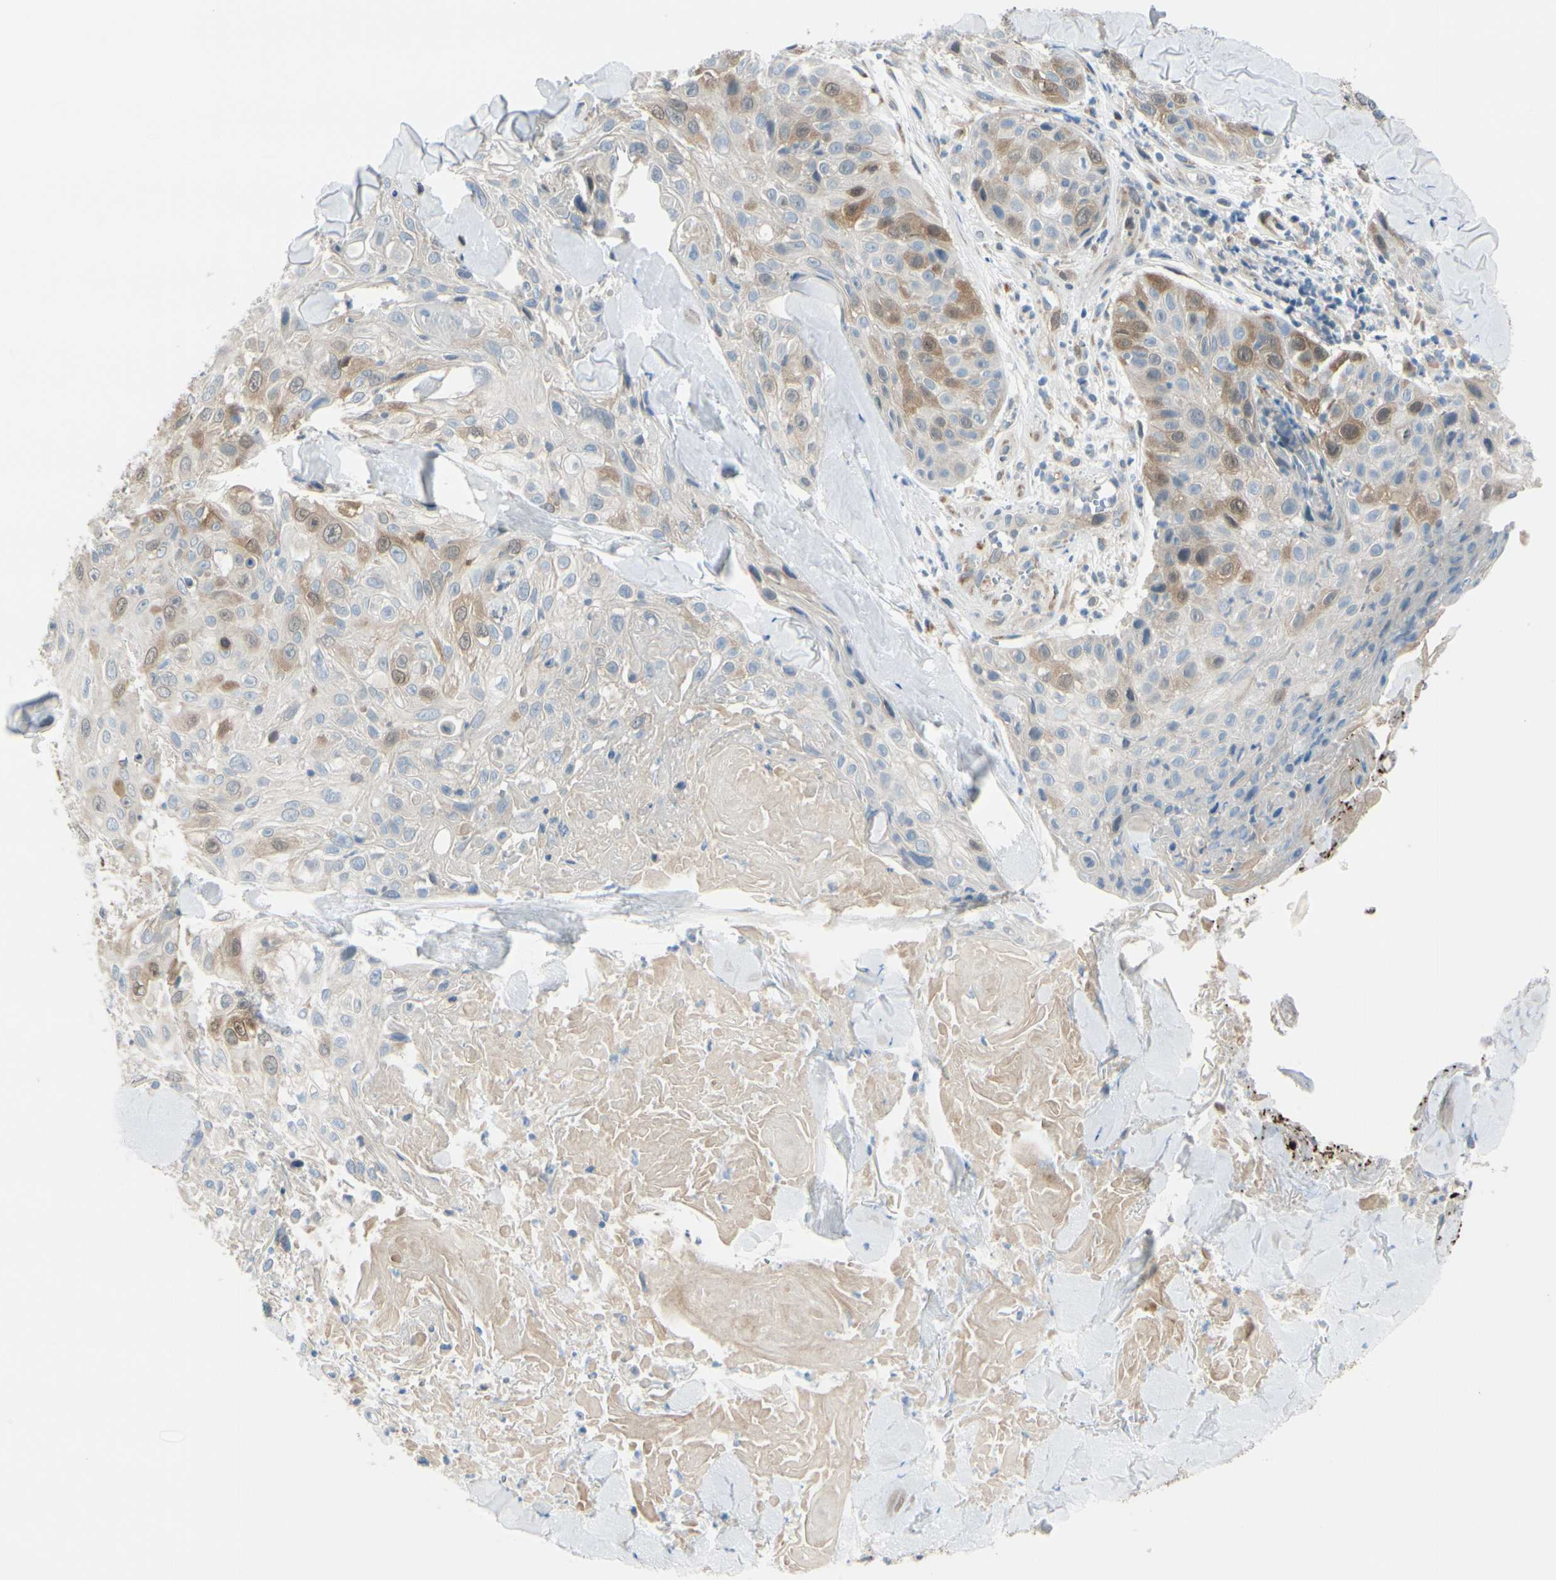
{"staining": {"intensity": "moderate", "quantity": "<25%", "location": "cytoplasmic/membranous"}, "tissue": "skin cancer", "cell_type": "Tumor cells", "image_type": "cancer", "snomed": [{"axis": "morphology", "description": "Squamous cell carcinoma, NOS"}, {"axis": "topography", "description": "Skin"}], "caption": "Moderate cytoplasmic/membranous staining for a protein is appreciated in about <25% of tumor cells of skin cancer using immunohistochemistry (IHC).", "gene": "PTTG1", "patient": {"sex": "male", "age": 86}}